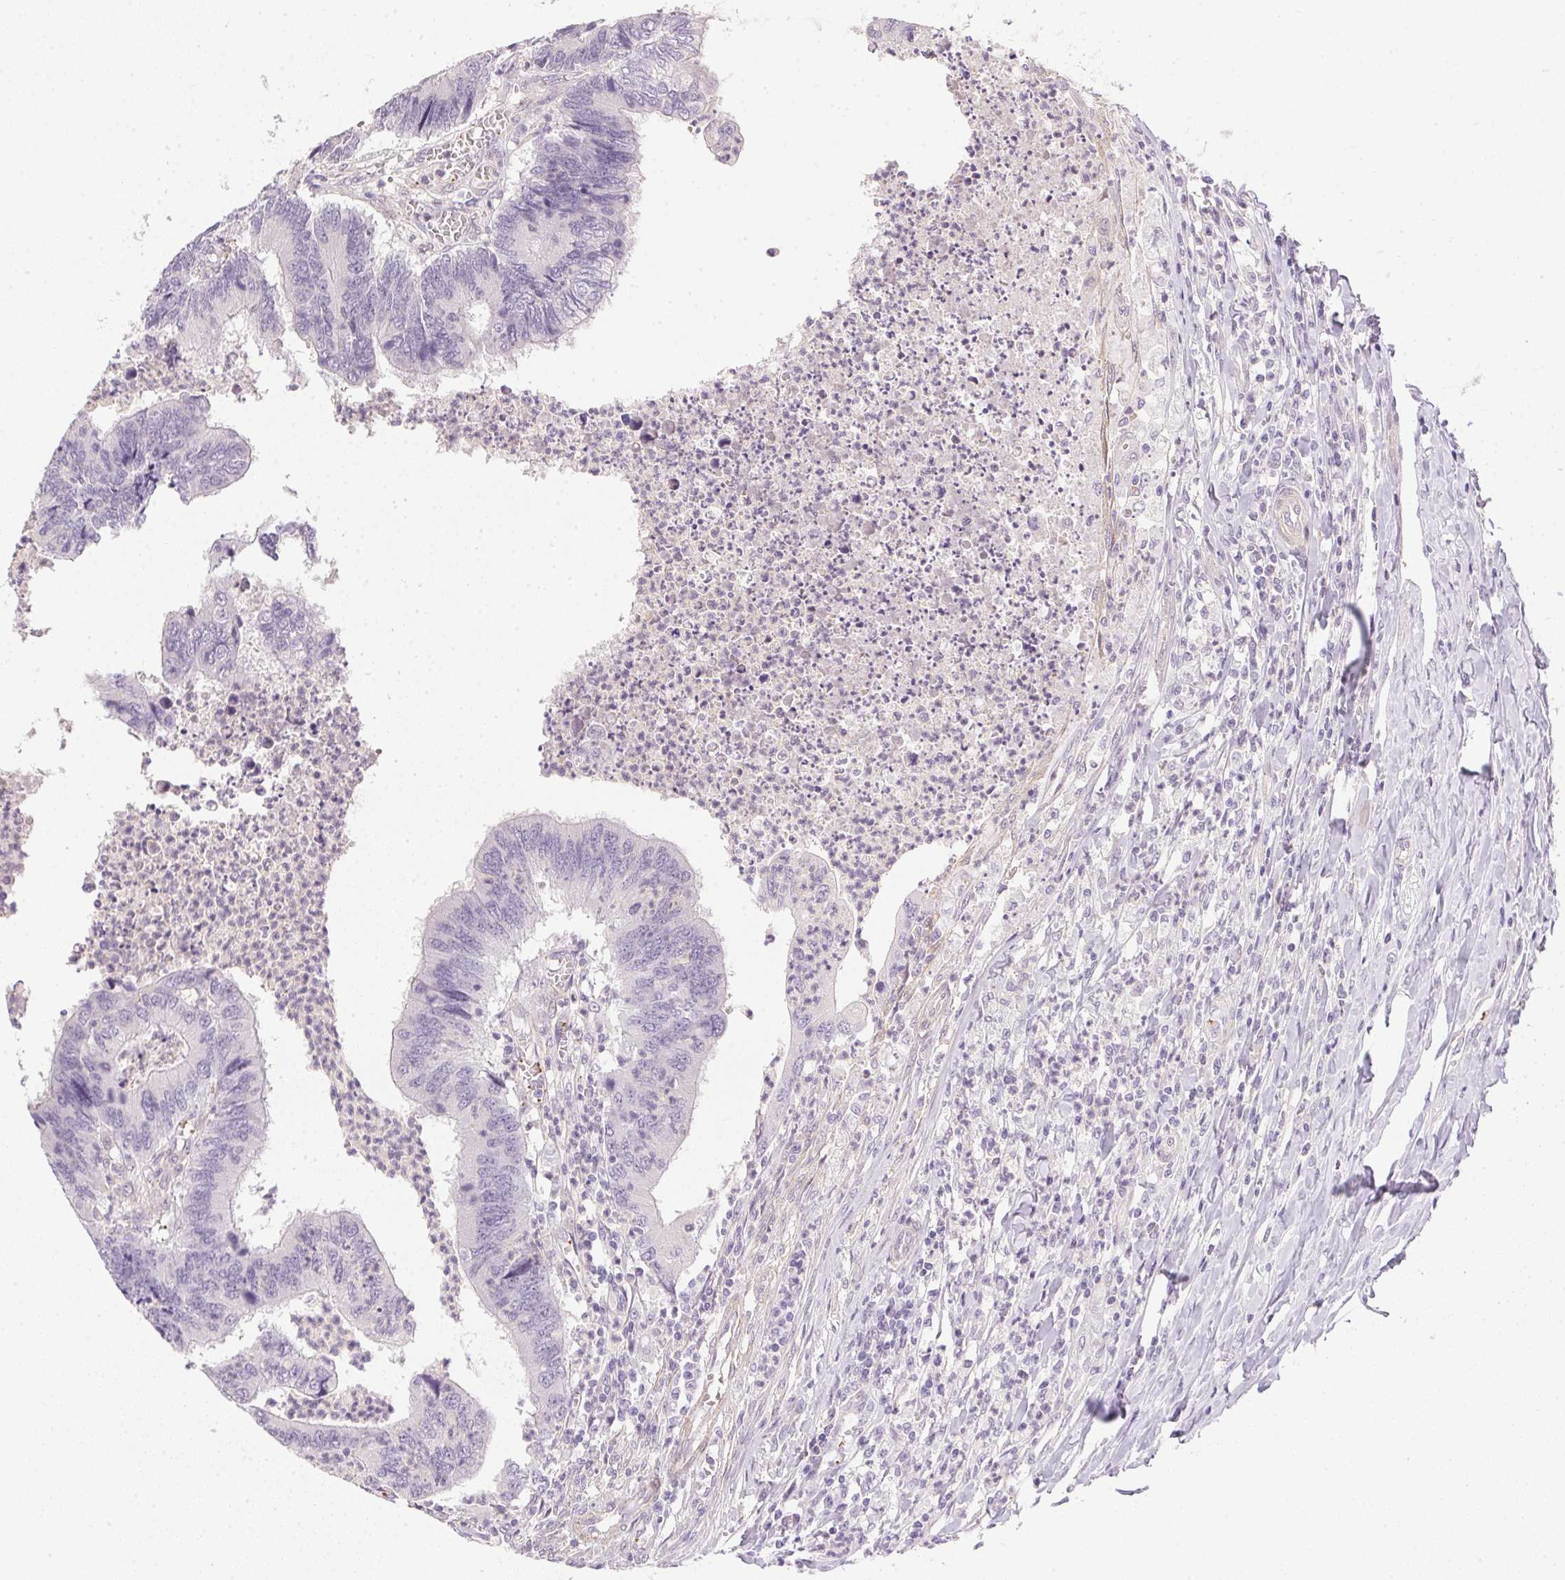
{"staining": {"intensity": "negative", "quantity": "none", "location": "none"}, "tissue": "colorectal cancer", "cell_type": "Tumor cells", "image_type": "cancer", "snomed": [{"axis": "morphology", "description": "Adenocarcinoma, NOS"}, {"axis": "topography", "description": "Colon"}], "caption": "Immunohistochemistry (IHC) histopathology image of neoplastic tissue: colorectal cancer stained with DAB exhibits no significant protein staining in tumor cells.", "gene": "PRL", "patient": {"sex": "female", "age": 67}}